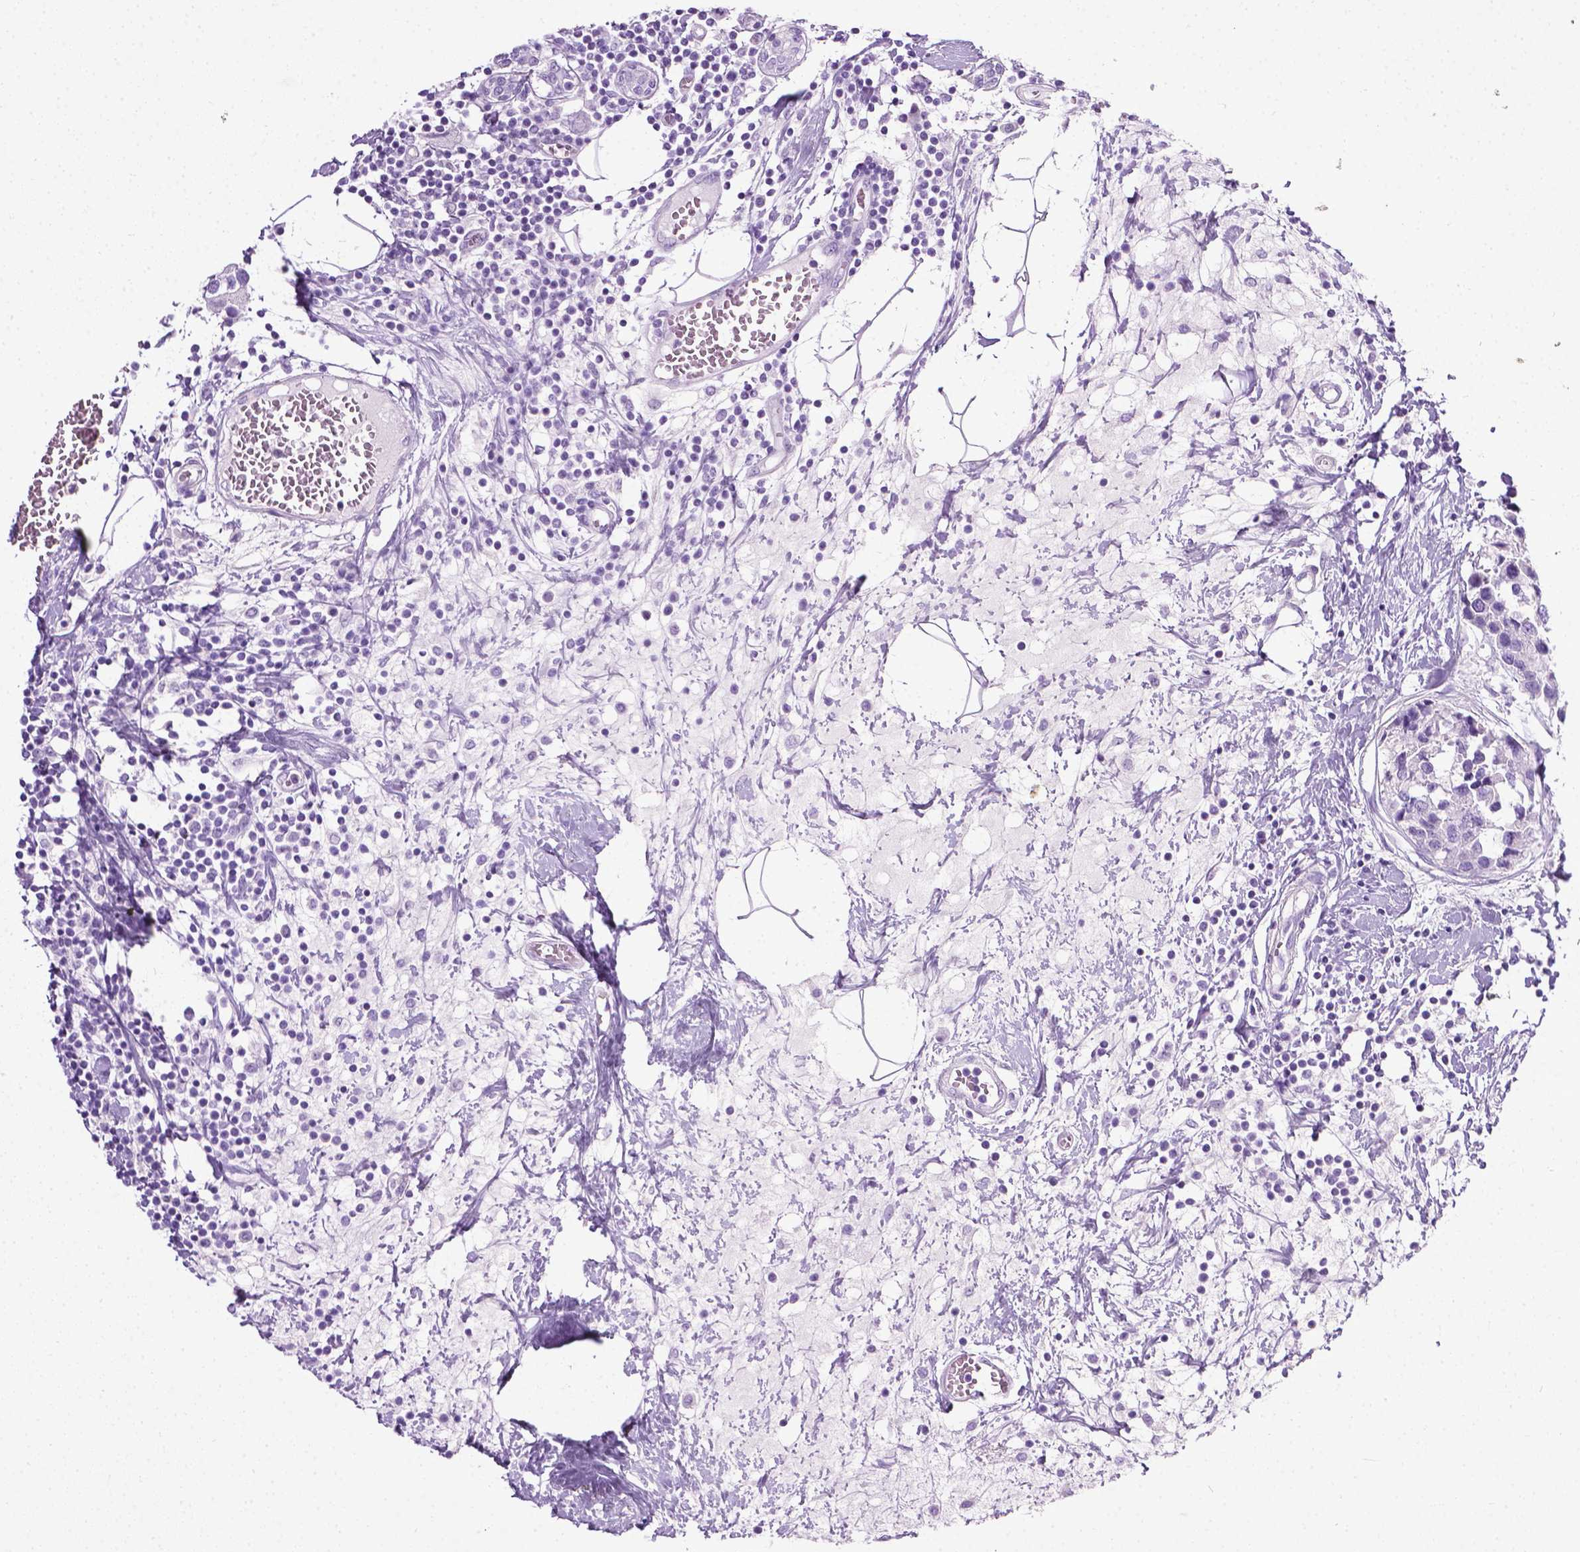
{"staining": {"intensity": "negative", "quantity": "none", "location": "none"}, "tissue": "breast cancer", "cell_type": "Tumor cells", "image_type": "cancer", "snomed": [{"axis": "morphology", "description": "Lobular carcinoma"}, {"axis": "topography", "description": "Breast"}], "caption": "Immunohistochemistry image of human breast cancer stained for a protein (brown), which displays no positivity in tumor cells.", "gene": "LELP1", "patient": {"sex": "female", "age": 59}}